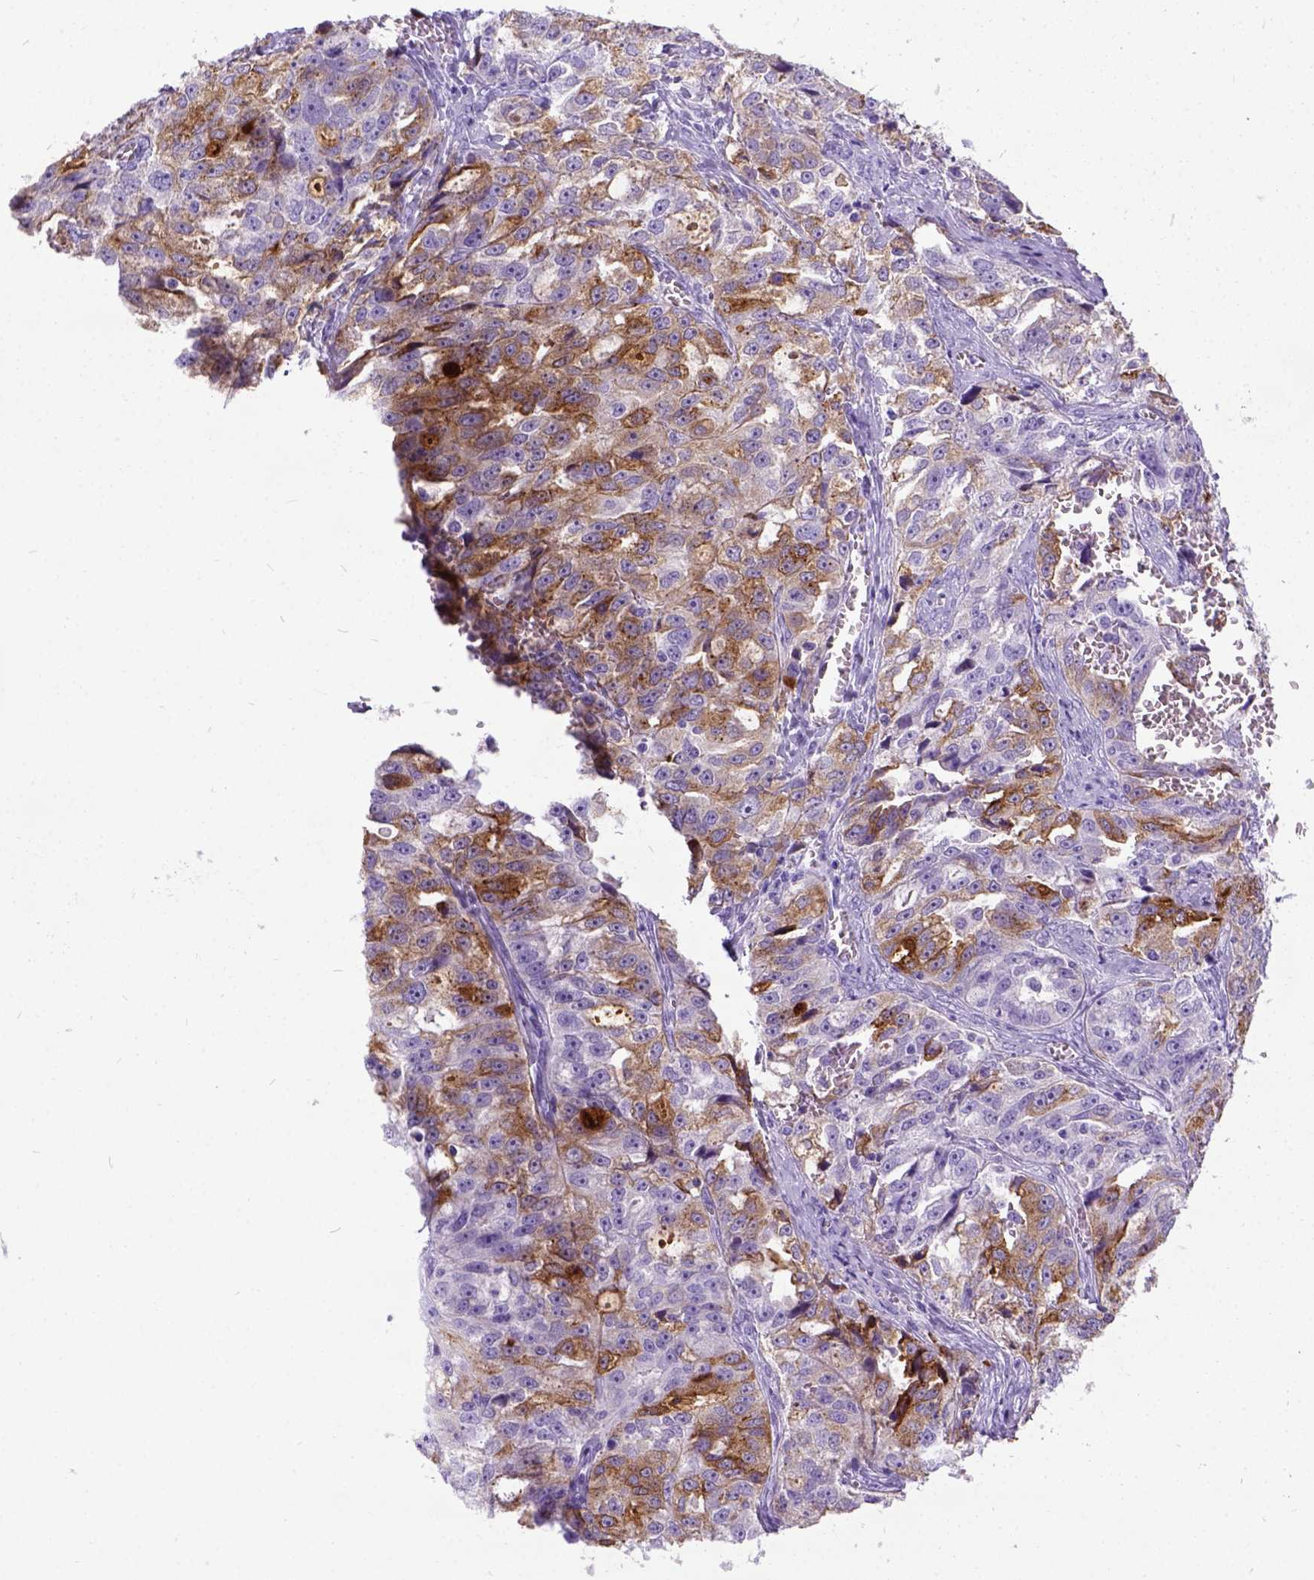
{"staining": {"intensity": "moderate", "quantity": "25%-75%", "location": "cytoplasmic/membranous"}, "tissue": "ovarian cancer", "cell_type": "Tumor cells", "image_type": "cancer", "snomed": [{"axis": "morphology", "description": "Cystadenocarcinoma, serous, NOS"}, {"axis": "topography", "description": "Ovary"}], "caption": "Moderate cytoplasmic/membranous positivity is present in approximately 25%-75% of tumor cells in ovarian cancer (serous cystadenocarcinoma).", "gene": "IGF2", "patient": {"sex": "female", "age": 51}}